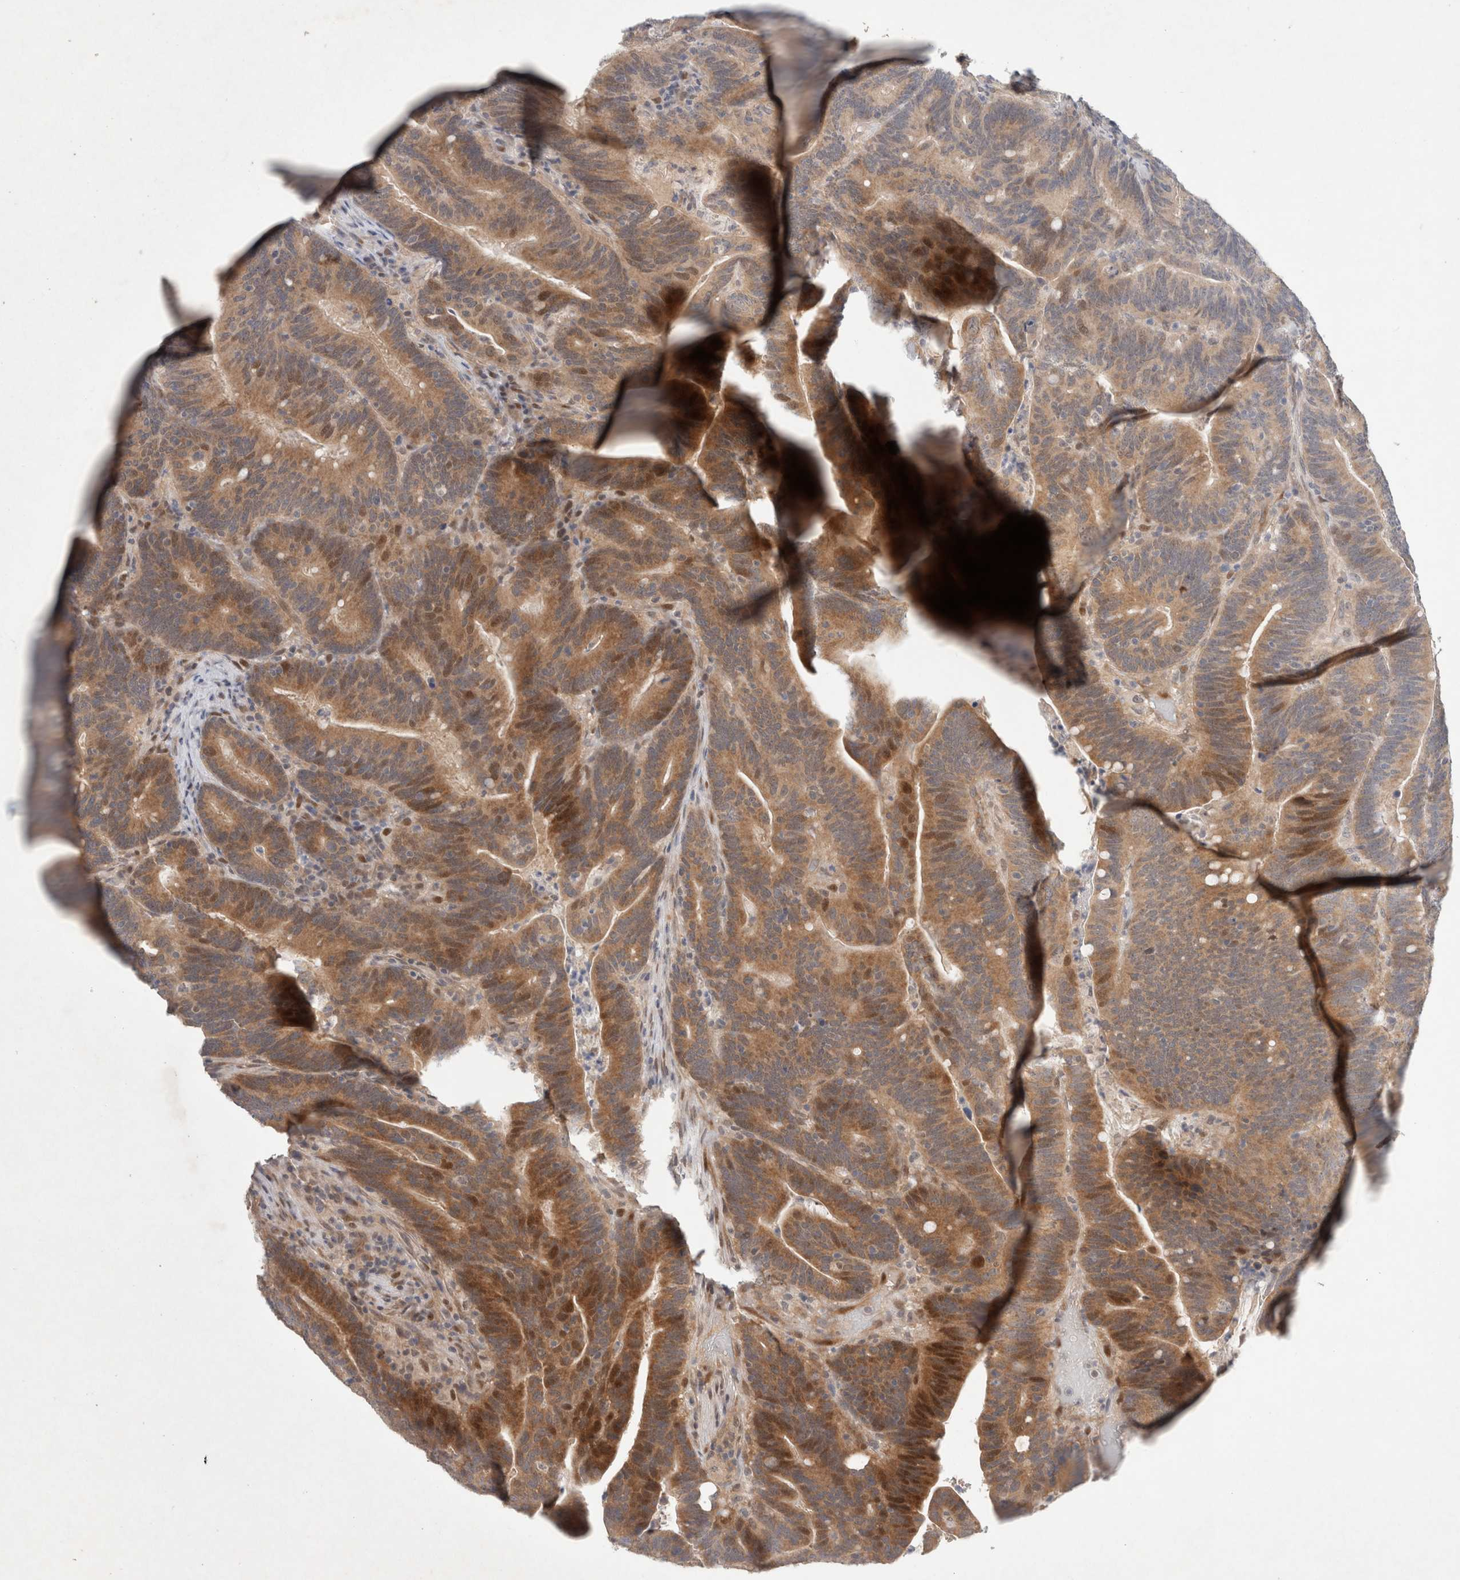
{"staining": {"intensity": "moderate", "quantity": ">75%", "location": "cytoplasmic/membranous,nuclear"}, "tissue": "colorectal cancer", "cell_type": "Tumor cells", "image_type": "cancer", "snomed": [{"axis": "morphology", "description": "Adenocarcinoma, NOS"}, {"axis": "topography", "description": "Colon"}], "caption": "A histopathology image of colorectal cancer (adenocarcinoma) stained for a protein exhibits moderate cytoplasmic/membranous and nuclear brown staining in tumor cells.", "gene": "RASAL2", "patient": {"sex": "female", "age": 66}}